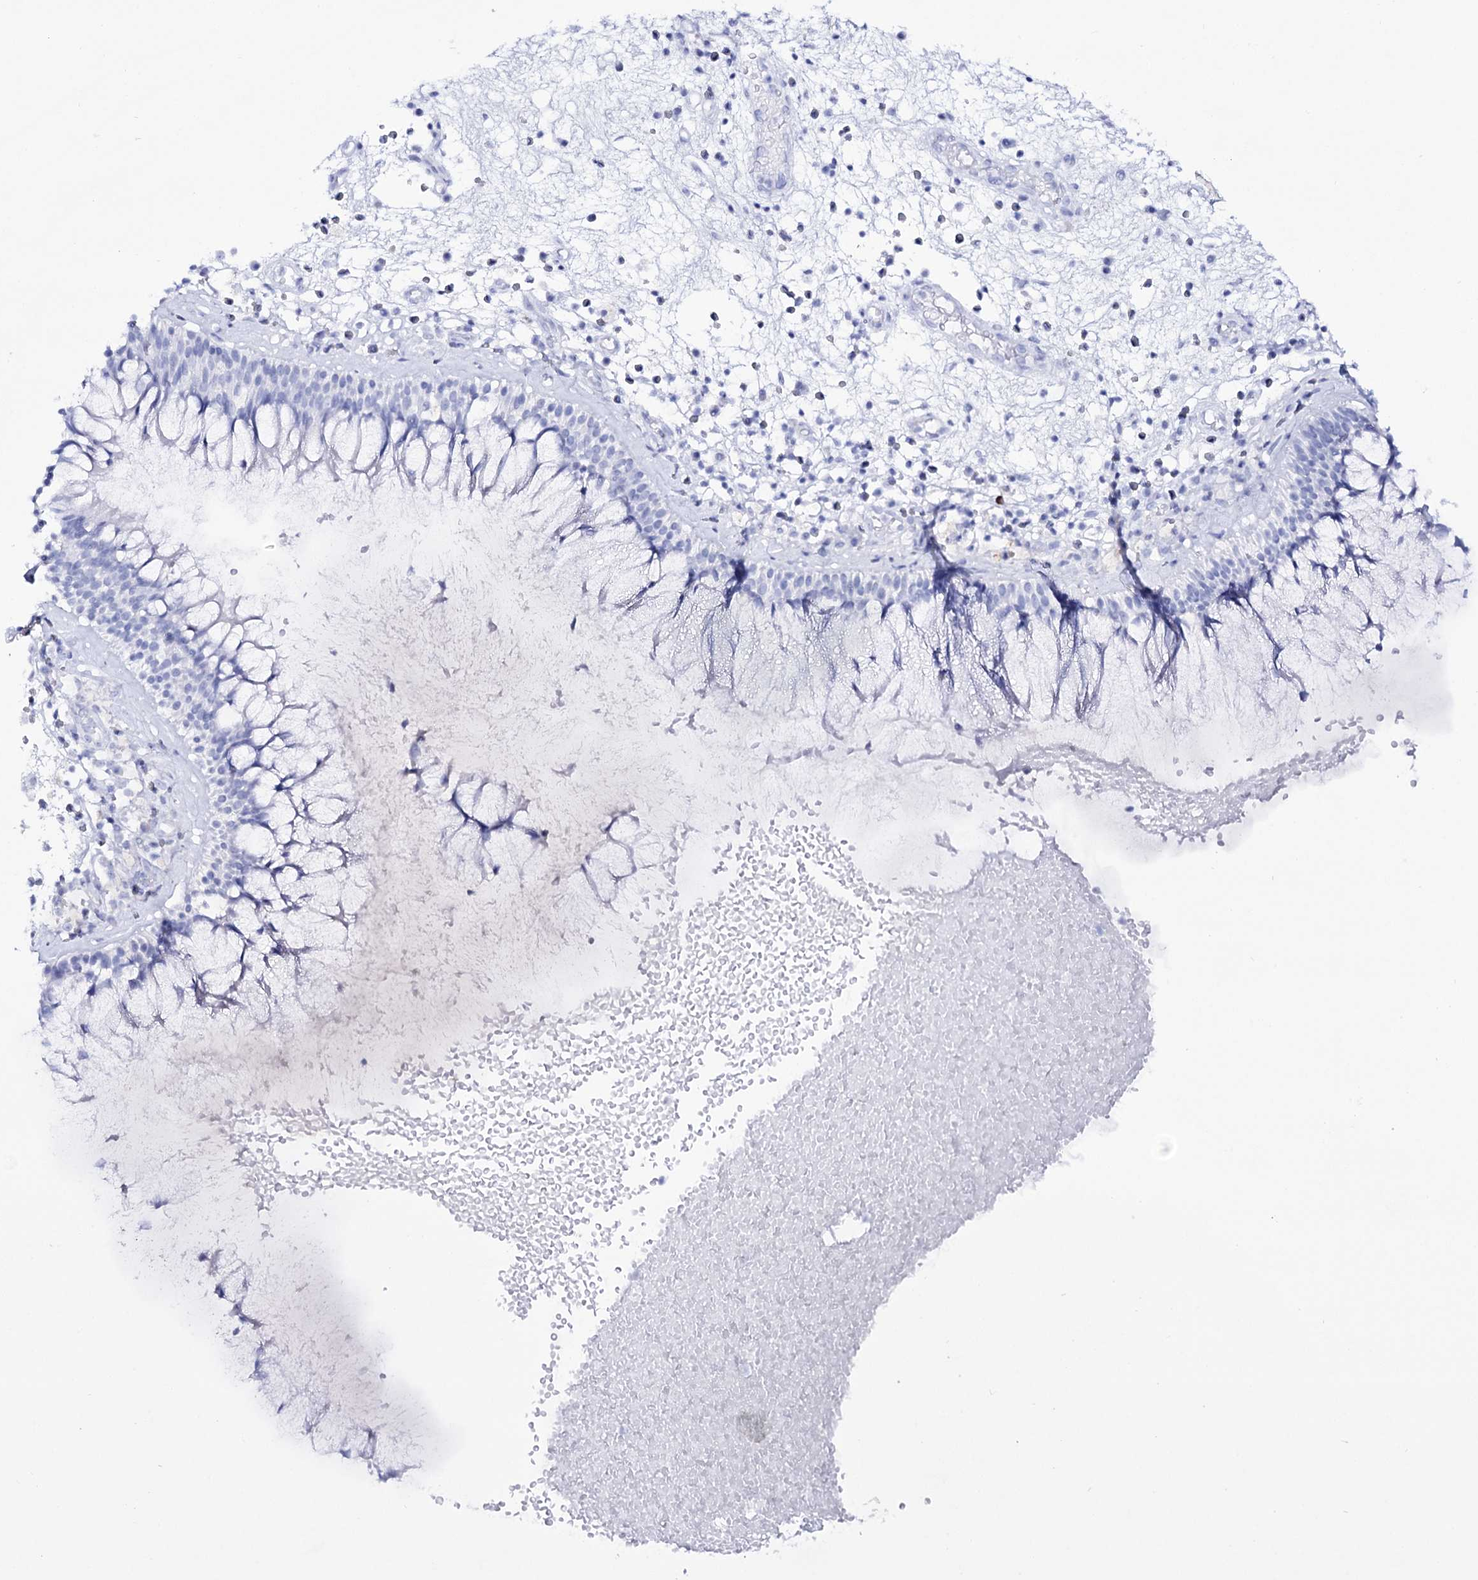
{"staining": {"intensity": "negative", "quantity": "none", "location": "none"}, "tissue": "nasopharynx", "cell_type": "Respiratory epithelial cells", "image_type": "normal", "snomed": [{"axis": "morphology", "description": "Normal tissue, NOS"}, {"axis": "morphology", "description": "Inflammation, NOS"}, {"axis": "topography", "description": "Nasopharynx"}], "caption": "A photomicrograph of human nasopharynx is negative for staining in respiratory epithelial cells. Nuclei are stained in blue.", "gene": "NAGLU", "patient": {"sex": "male", "age": 70}}